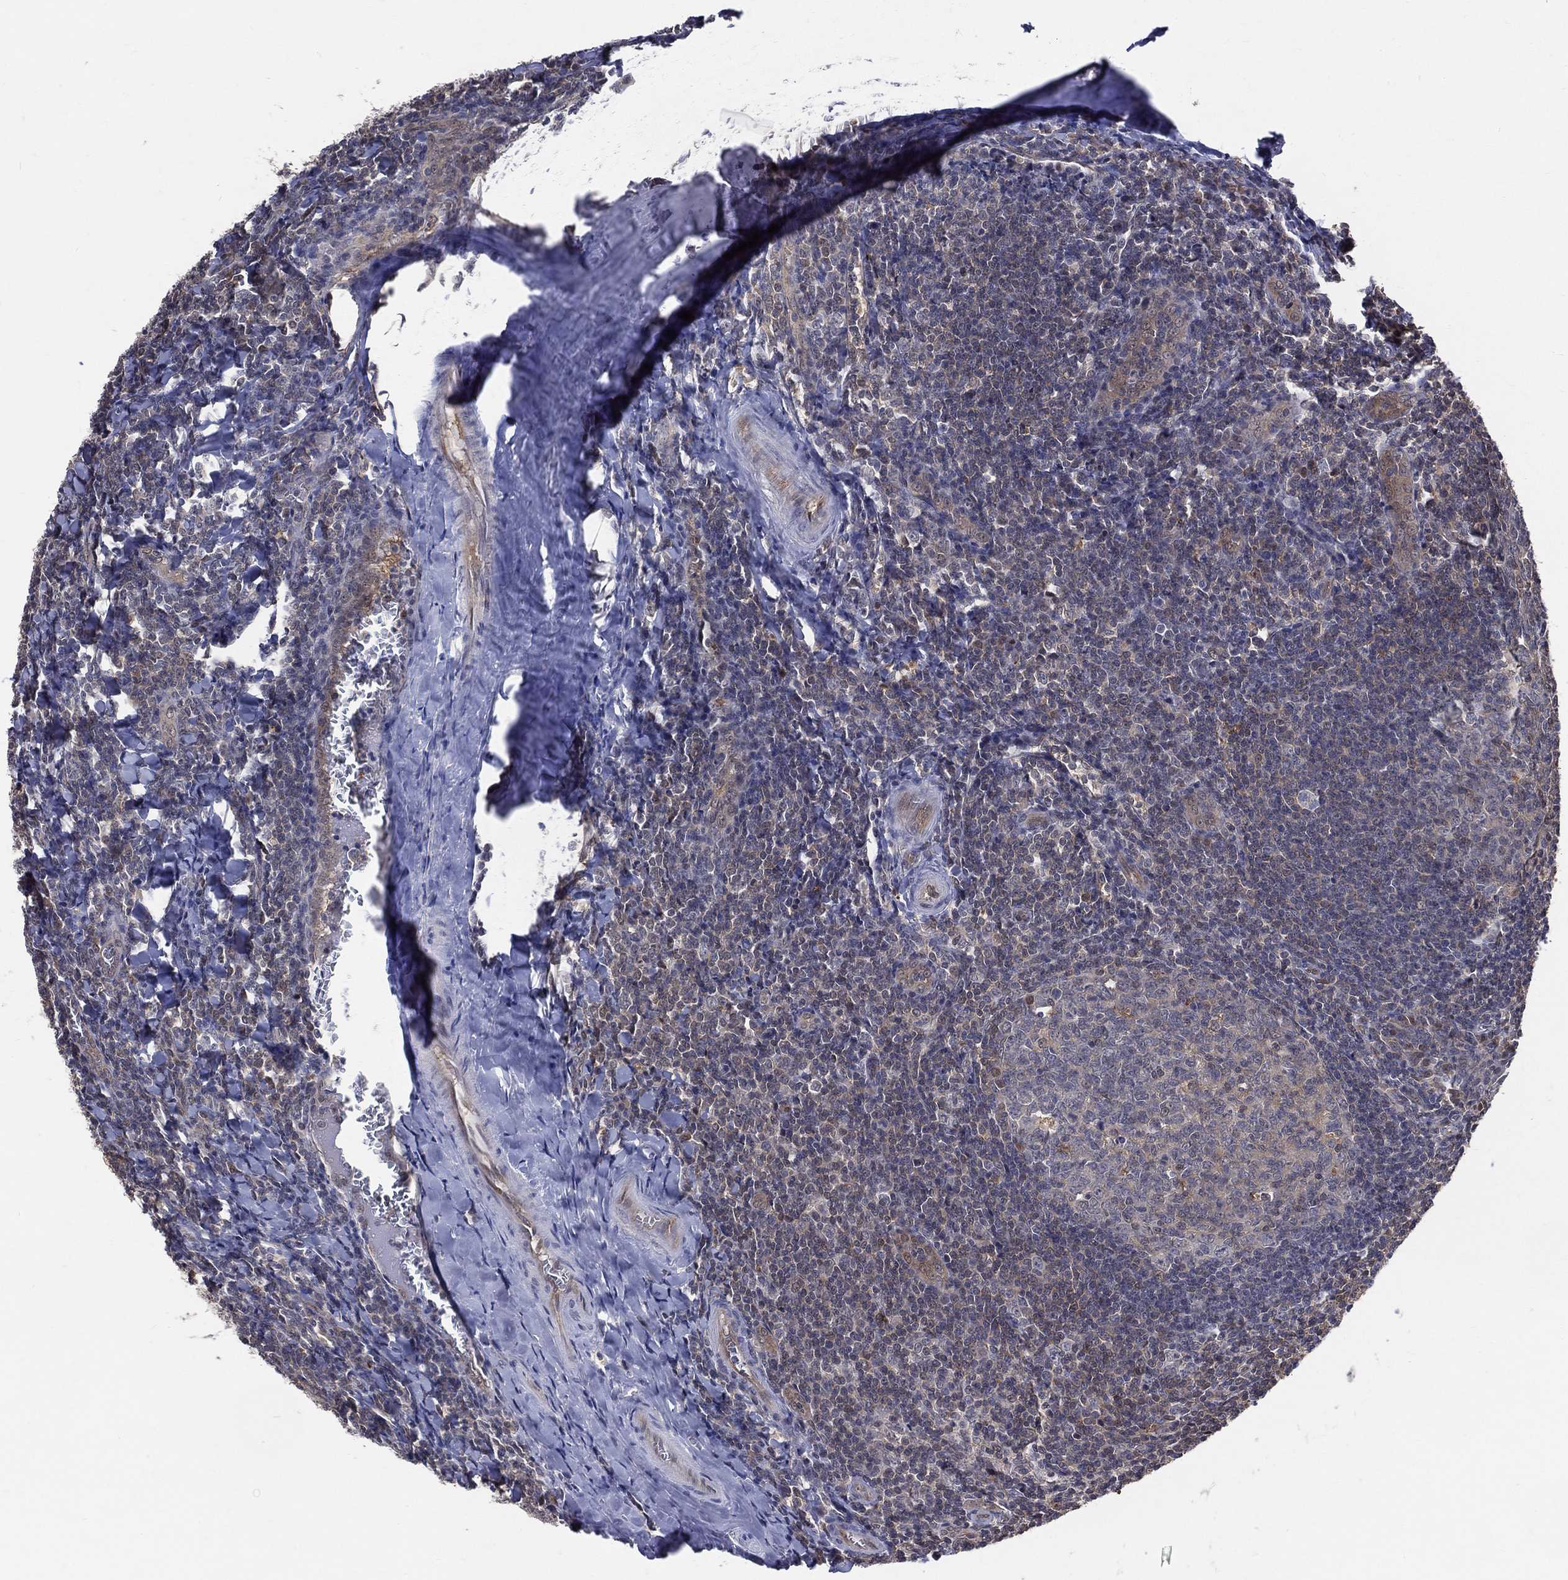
{"staining": {"intensity": "weak", "quantity": "25%-75%", "location": "cytoplasmic/membranous"}, "tissue": "tonsil", "cell_type": "Germinal center cells", "image_type": "normal", "snomed": [{"axis": "morphology", "description": "Normal tissue, NOS"}, {"axis": "topography", "description": "Tonsil"}], "caption": "IHC of benign human tonsil demonstrates low levels of weak cytoplasmic/membranous positivity in approximately 25%-75% of germinal center cells.", "gene": "GMPR2", "patient": {"sex": "male", "age": 20}}